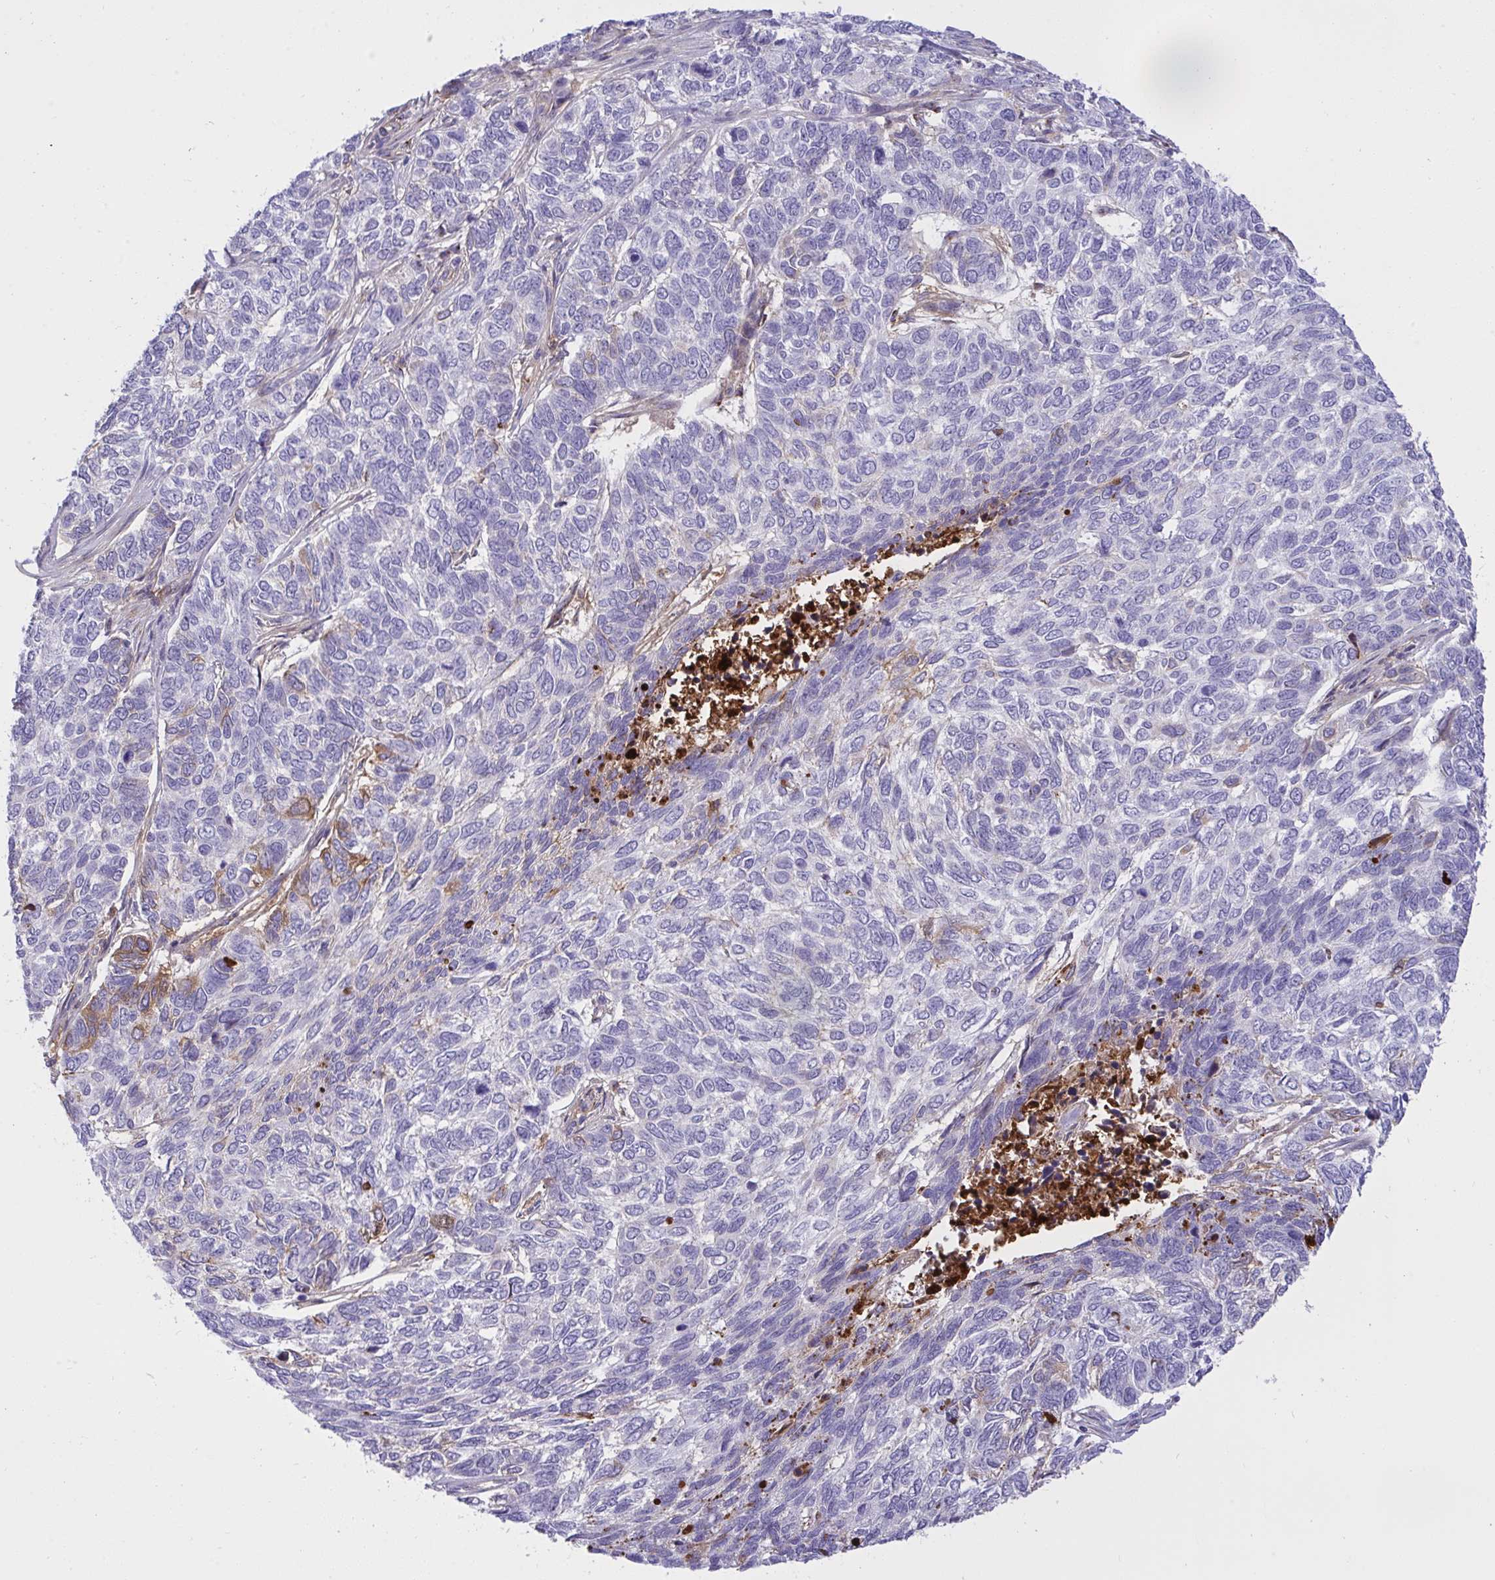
{"staining": {"intensity": "negative", "quantity": "none", "location": "none"}, "tissue": "skin cancer", "cell_type": "Tumor cells", "image_type": "cancer", "snomed": [{"axis": "morphology", "description": "Basal cell carcinoma"}, {"axis": "topography", "description": "Skin"}], "caption": "IHC of basal cell carcinoma (skin) exhibits no positivity in tumor cells.", "gene": "F2", "patient": {"sex": "female", "age": 65}}